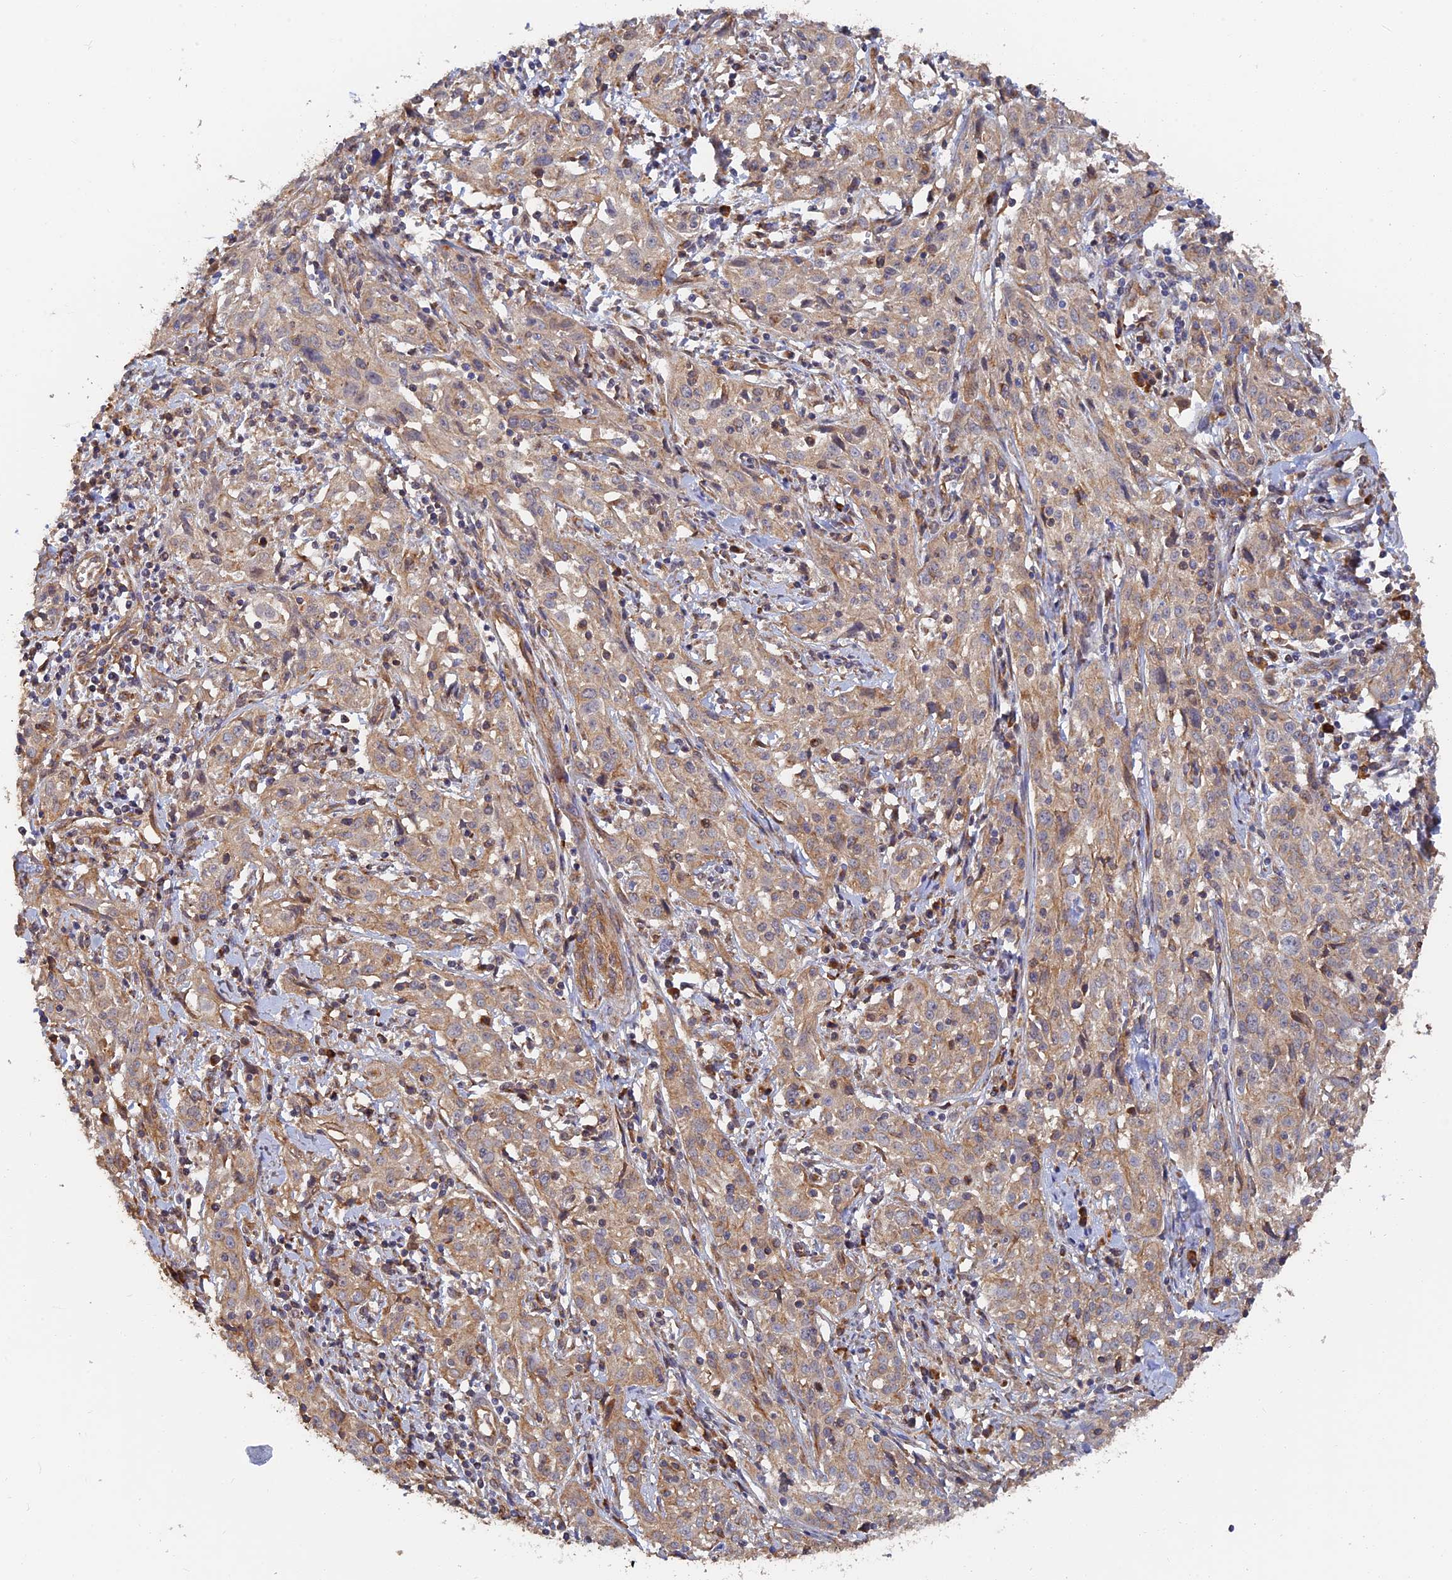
{"staining": {"intensity": "moderate", "quantity": "<25%", "location": "cytoplasmic/membranous"}, "tissue": "cervical cancer", "cell_type": "Tumor cells", "image_type": "cancer", "snomed": [{"axis": "morphology", "description": "Squamous cell carcinoma, NOS"}, {"axis": "topography", "description": "Cervix"}], "caption": "Cervical cancer (squamous cell carcinoma) stained for a protein (brown) demonstrates moderate cytoplasmic/membranous positive expression in approximately <25% of tumor cells.", "gene": "WBP11", "patient": {"sex": "female", "age": 57}}